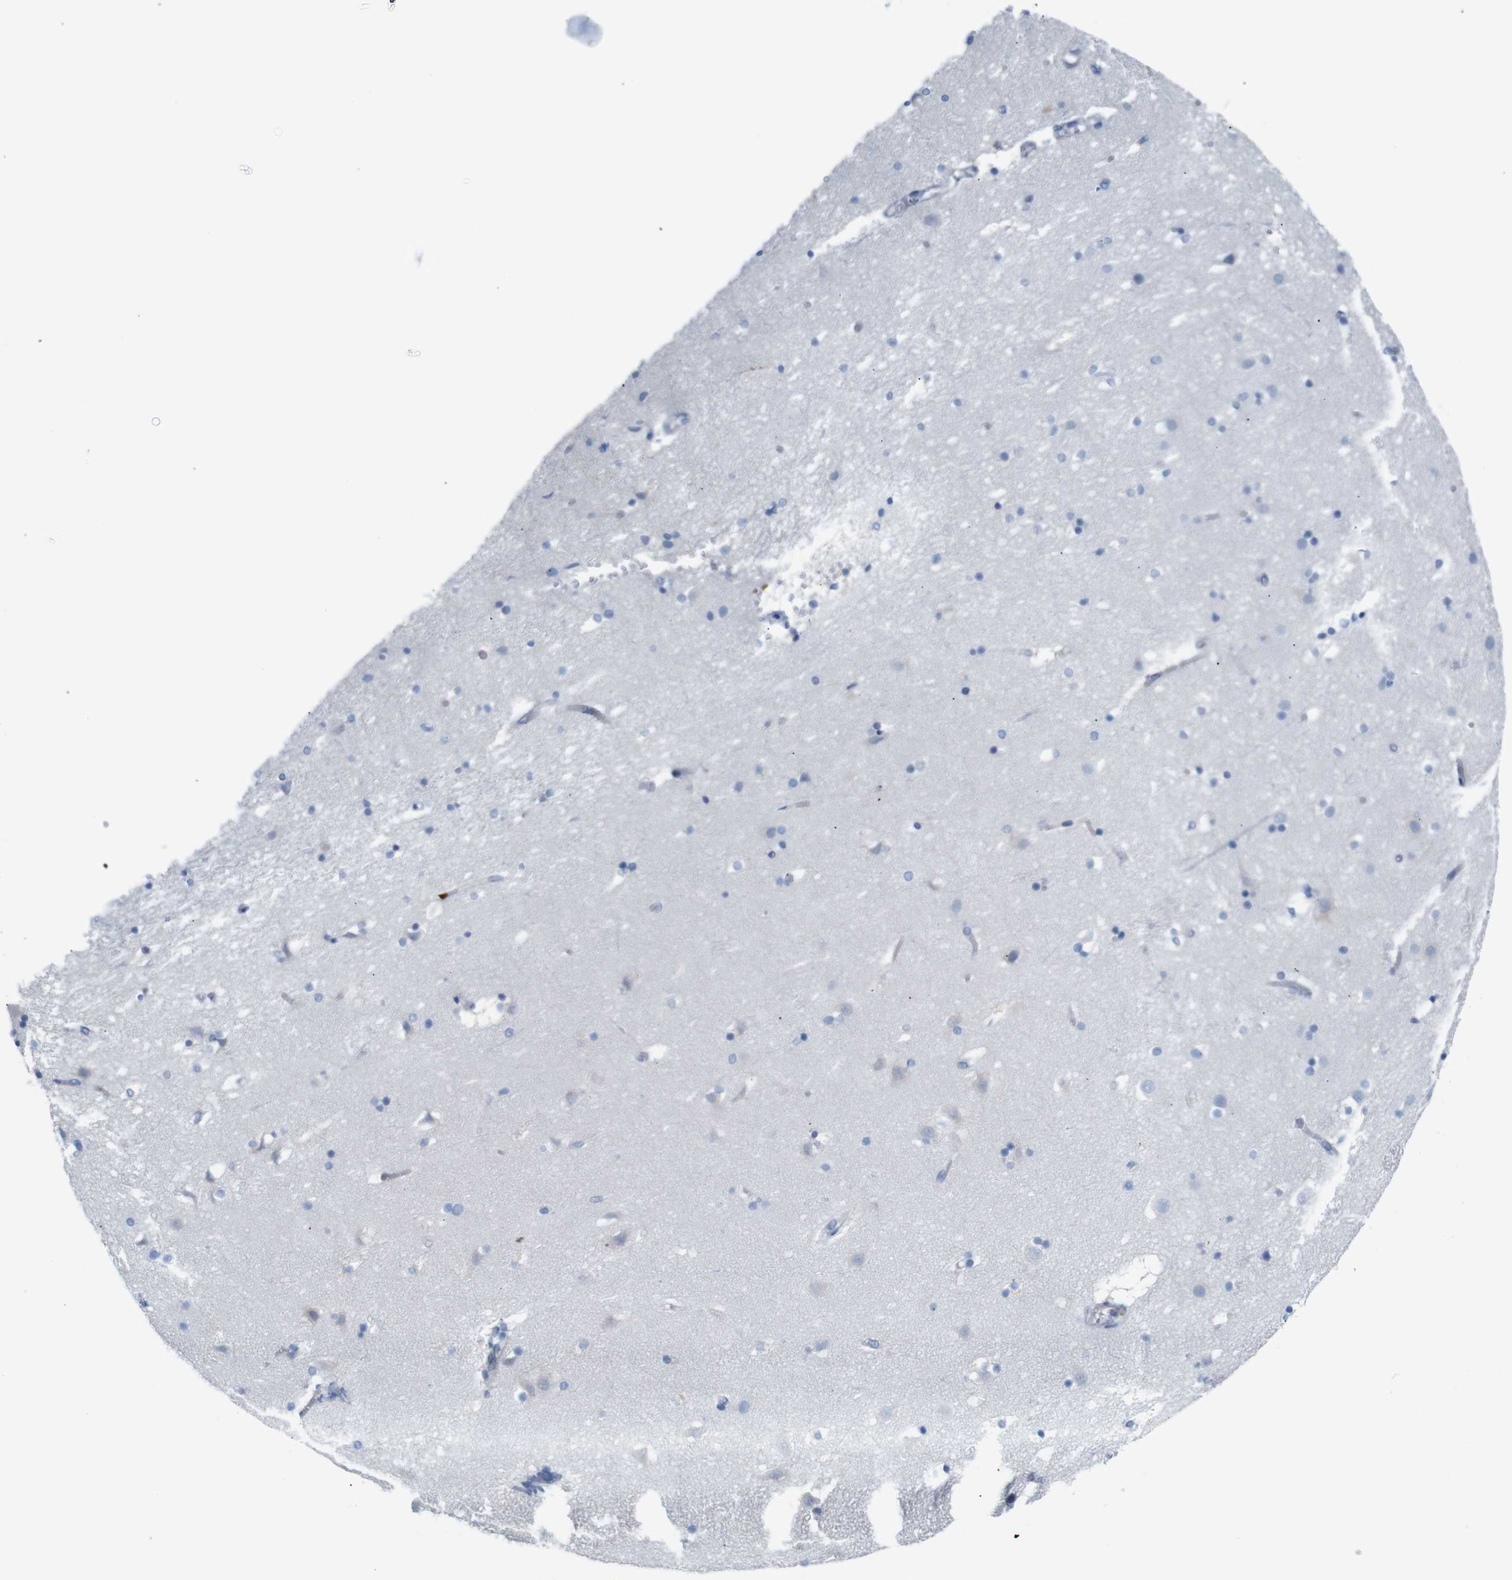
{"staining": {"intensity": "negative", "quantity": "none", "location": "none"}, "tissue": "caudate", "cell_type": "Glial cells", "image_type": "normal", "snomed": [{"axis": "morphology", "description": "Normal tissue, NOS"}, {"axis": "topography", "description": "Lateral ventricle wall"}], "caption": "Caudate was stained to show a protein in brown. There is no significant staining in glial cells. Brightfield microscopy of IHC stained with DAB (brown) and hematoxylin (blue), captured at high magnification.", "gene": "ERVMER34", "patient": {"sex": "male", "age": 45}}